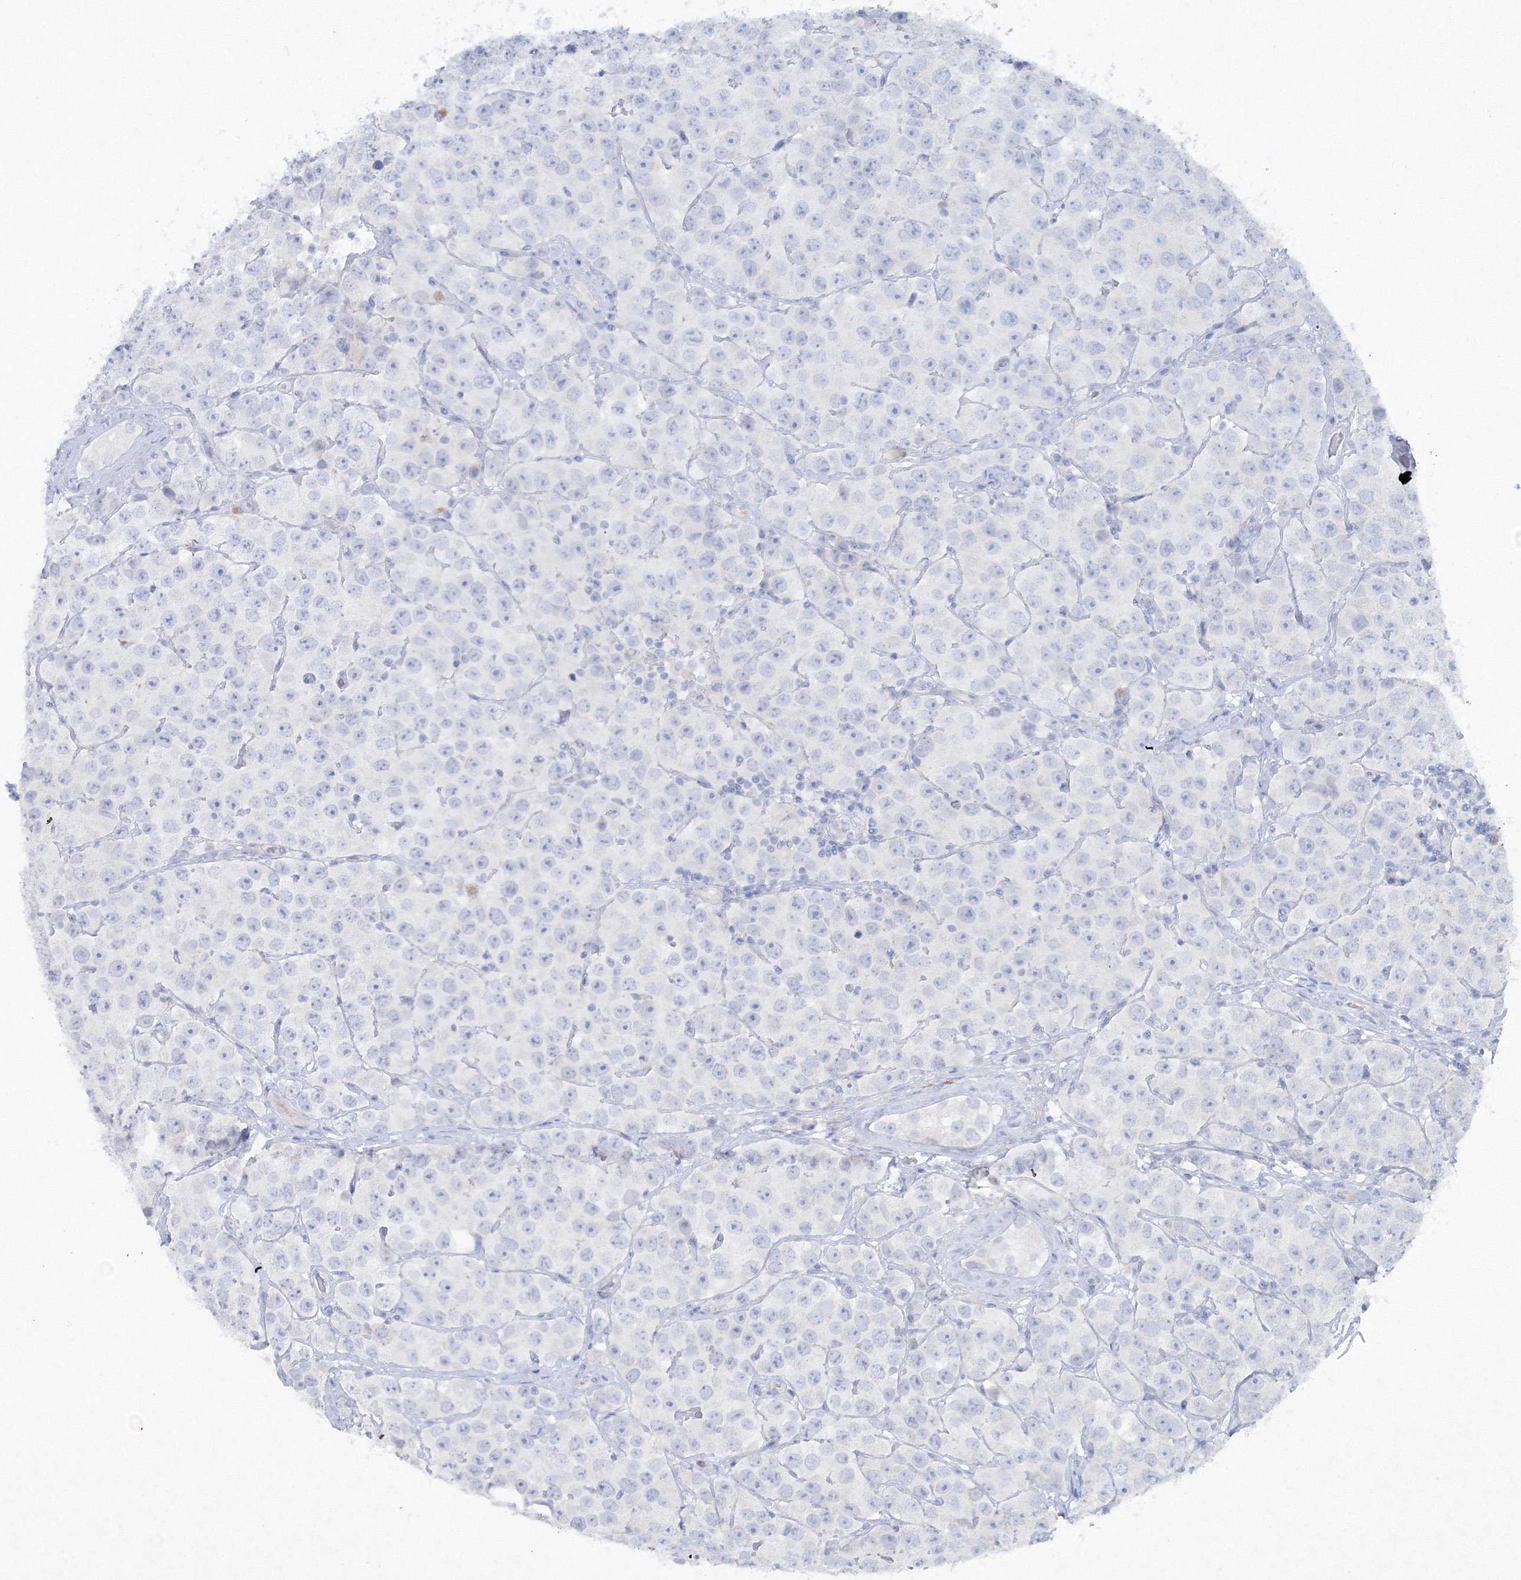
{"staining": {"intensity": "negative", "quantity": "none", "location": "none"}, "tissue": "testis cancer", "cell_type": "Tumor cells", "image_type": "cancer", "snomed": [{"axis": "morphology", "description": "Seminoma, NOS"}, {"axis": "topography", "description": "Testis"}], "caption": "Tumor cells are negative for brown protein staining in testis cancer (seminoma).", "gene": "GCKR", "patient": {"sex": "male", "age": 28}}